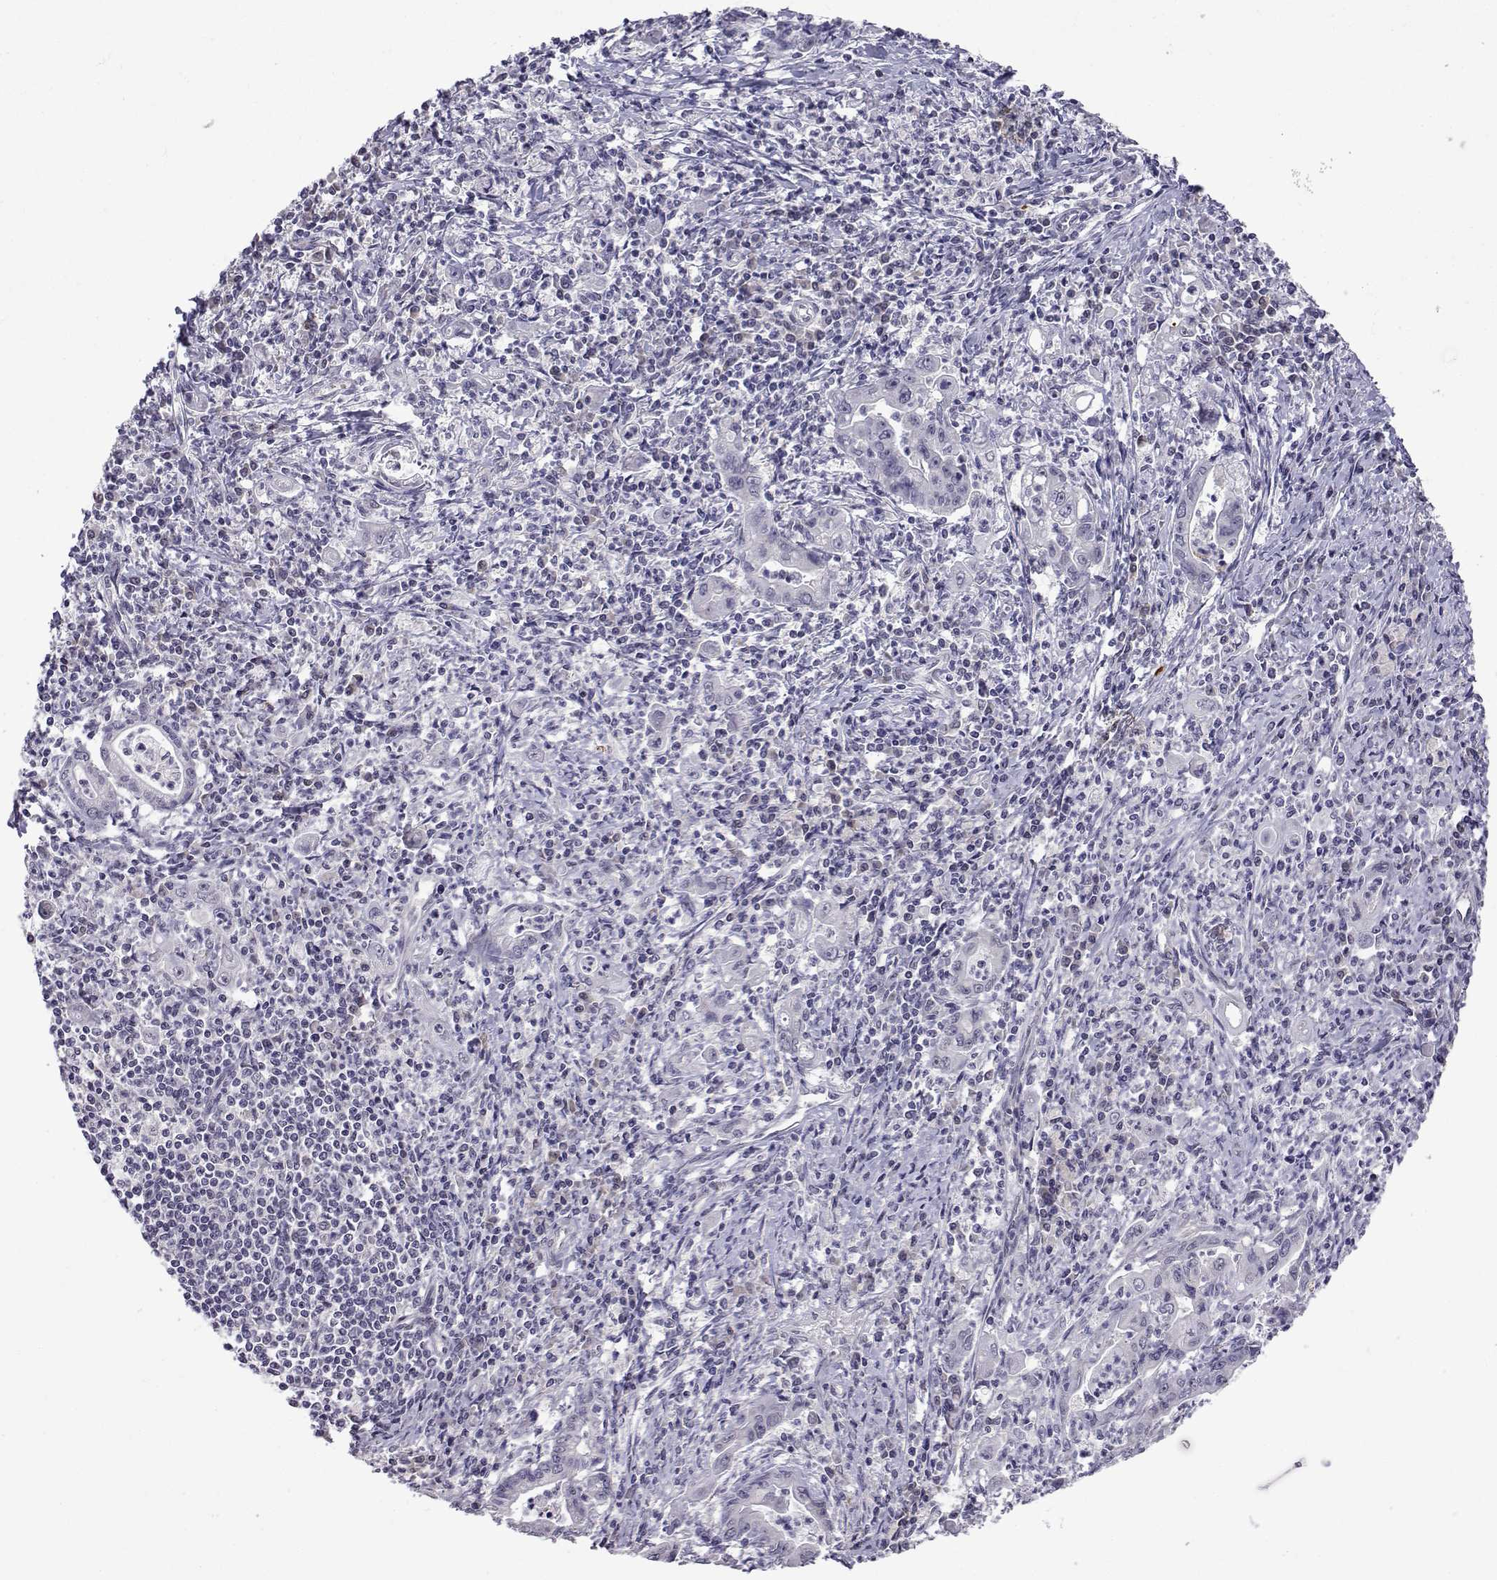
{"staining": {"intensity": "negative", "quantity": "none", "location": "none"}, "tissue": "stomach cancer", "cell_type": "Tumor cells", "image_type": "cancer", "snomed": [{"axis": "morphology", "description": "Adenocarcinoma, NOS"}, {"axis": "topography", "description": "Stomach, upper"}], "caption": "Adenocarcinoma (stomach) was stained to show a protein in brown. There is no significant staining in tumor cells.", "gene": "SLC6A3", "patient": {"sex": "female", "age": 79}}